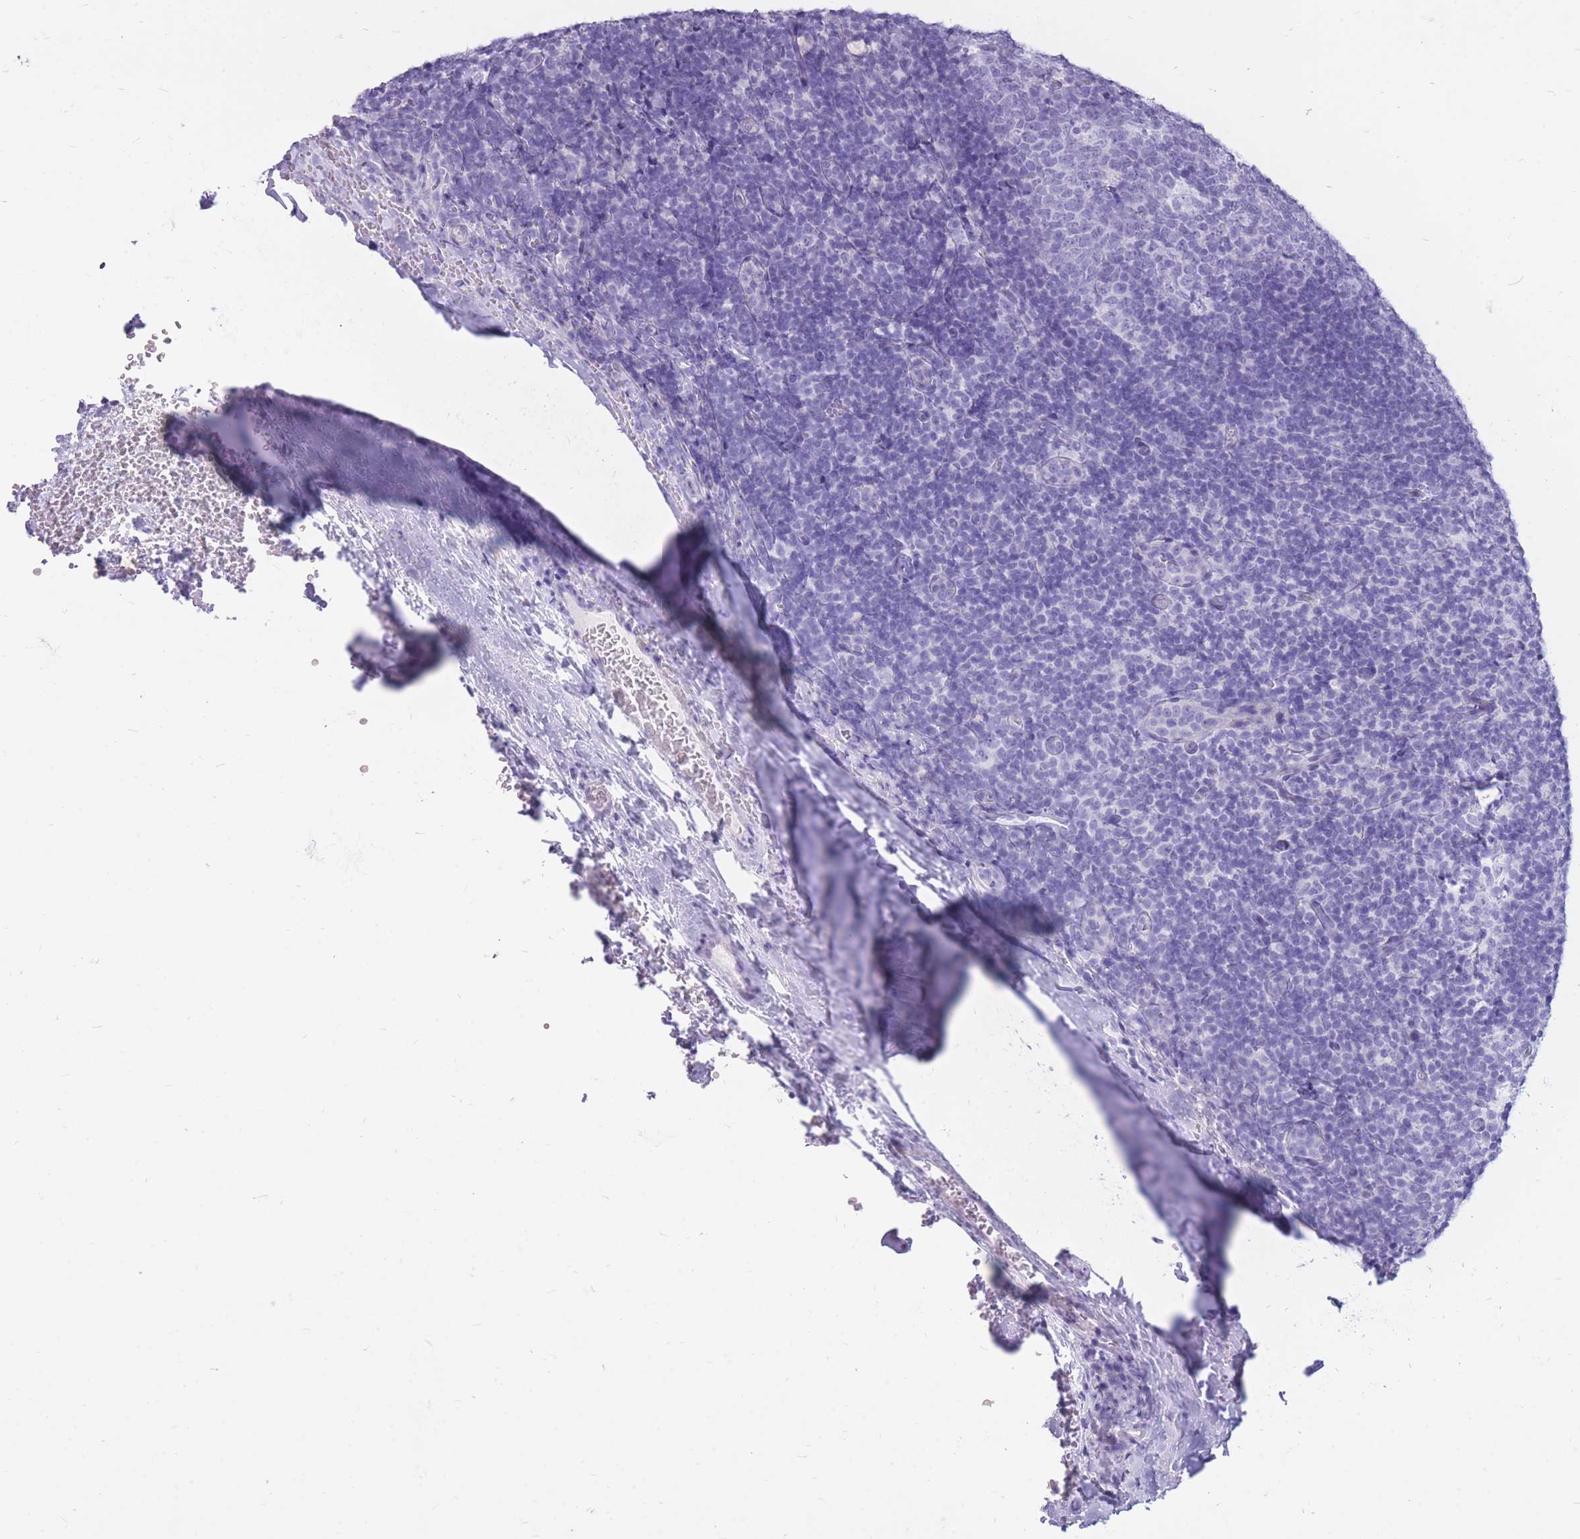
{"staining": {"intensity": "negative", "quantity": "none", "location": "none"}, "tissue": "tonsil", "cell_type": "Germinal center cells", "image_type": "normal", "snomed": [{"axis": "morphology", "description": "Normal tissue, NOS"}, {"axis": "topography", "description": "Tonsil"}], "caption": "A micrograph of human tonsil is negative for staining in germinal center cells. (Immunohistochemistry (ihc), brightfield microscopy, high magnification).", "gene": "CYP21A2", "patient": {"sex": "male", "age": 17}}